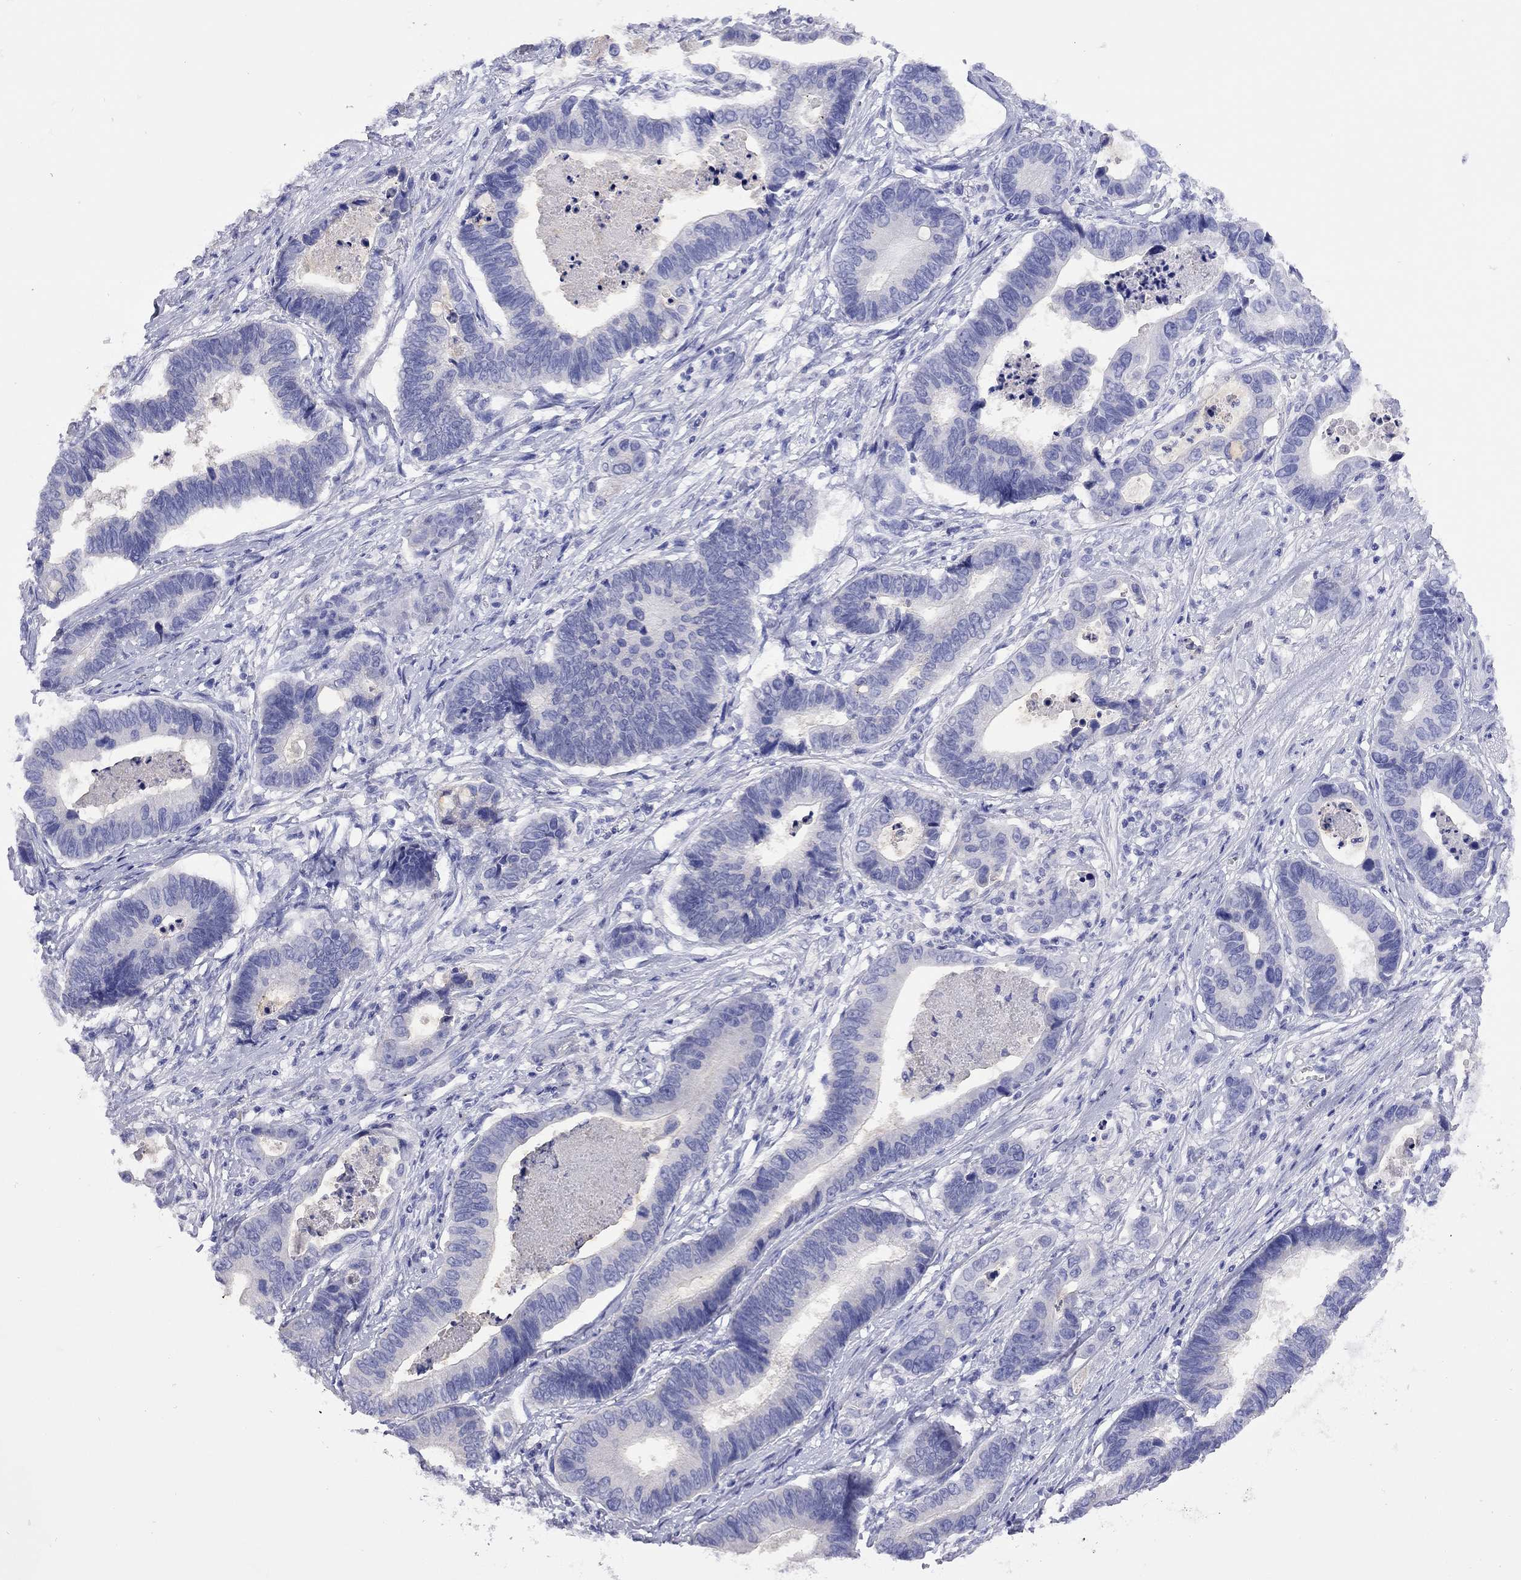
{"staining": {"intensity": "negative", "quantity": "none", "location": "none"}, "tissue": "stomach cancer", "cell_type": "Tumor cells", "image_type": "cancer", "snomed": [{"axis": "morphology", "description": "Adenocarcinoma, NOS"}, {"axis": "topography", "description": "Stomach"}], "caption": "The IHC photomicrograph has no significant expression in tumor cells of stomach adenocarcinoma tissue.", "gene": "FIGLA", "patient": {"sex": "male", "age": 84}}